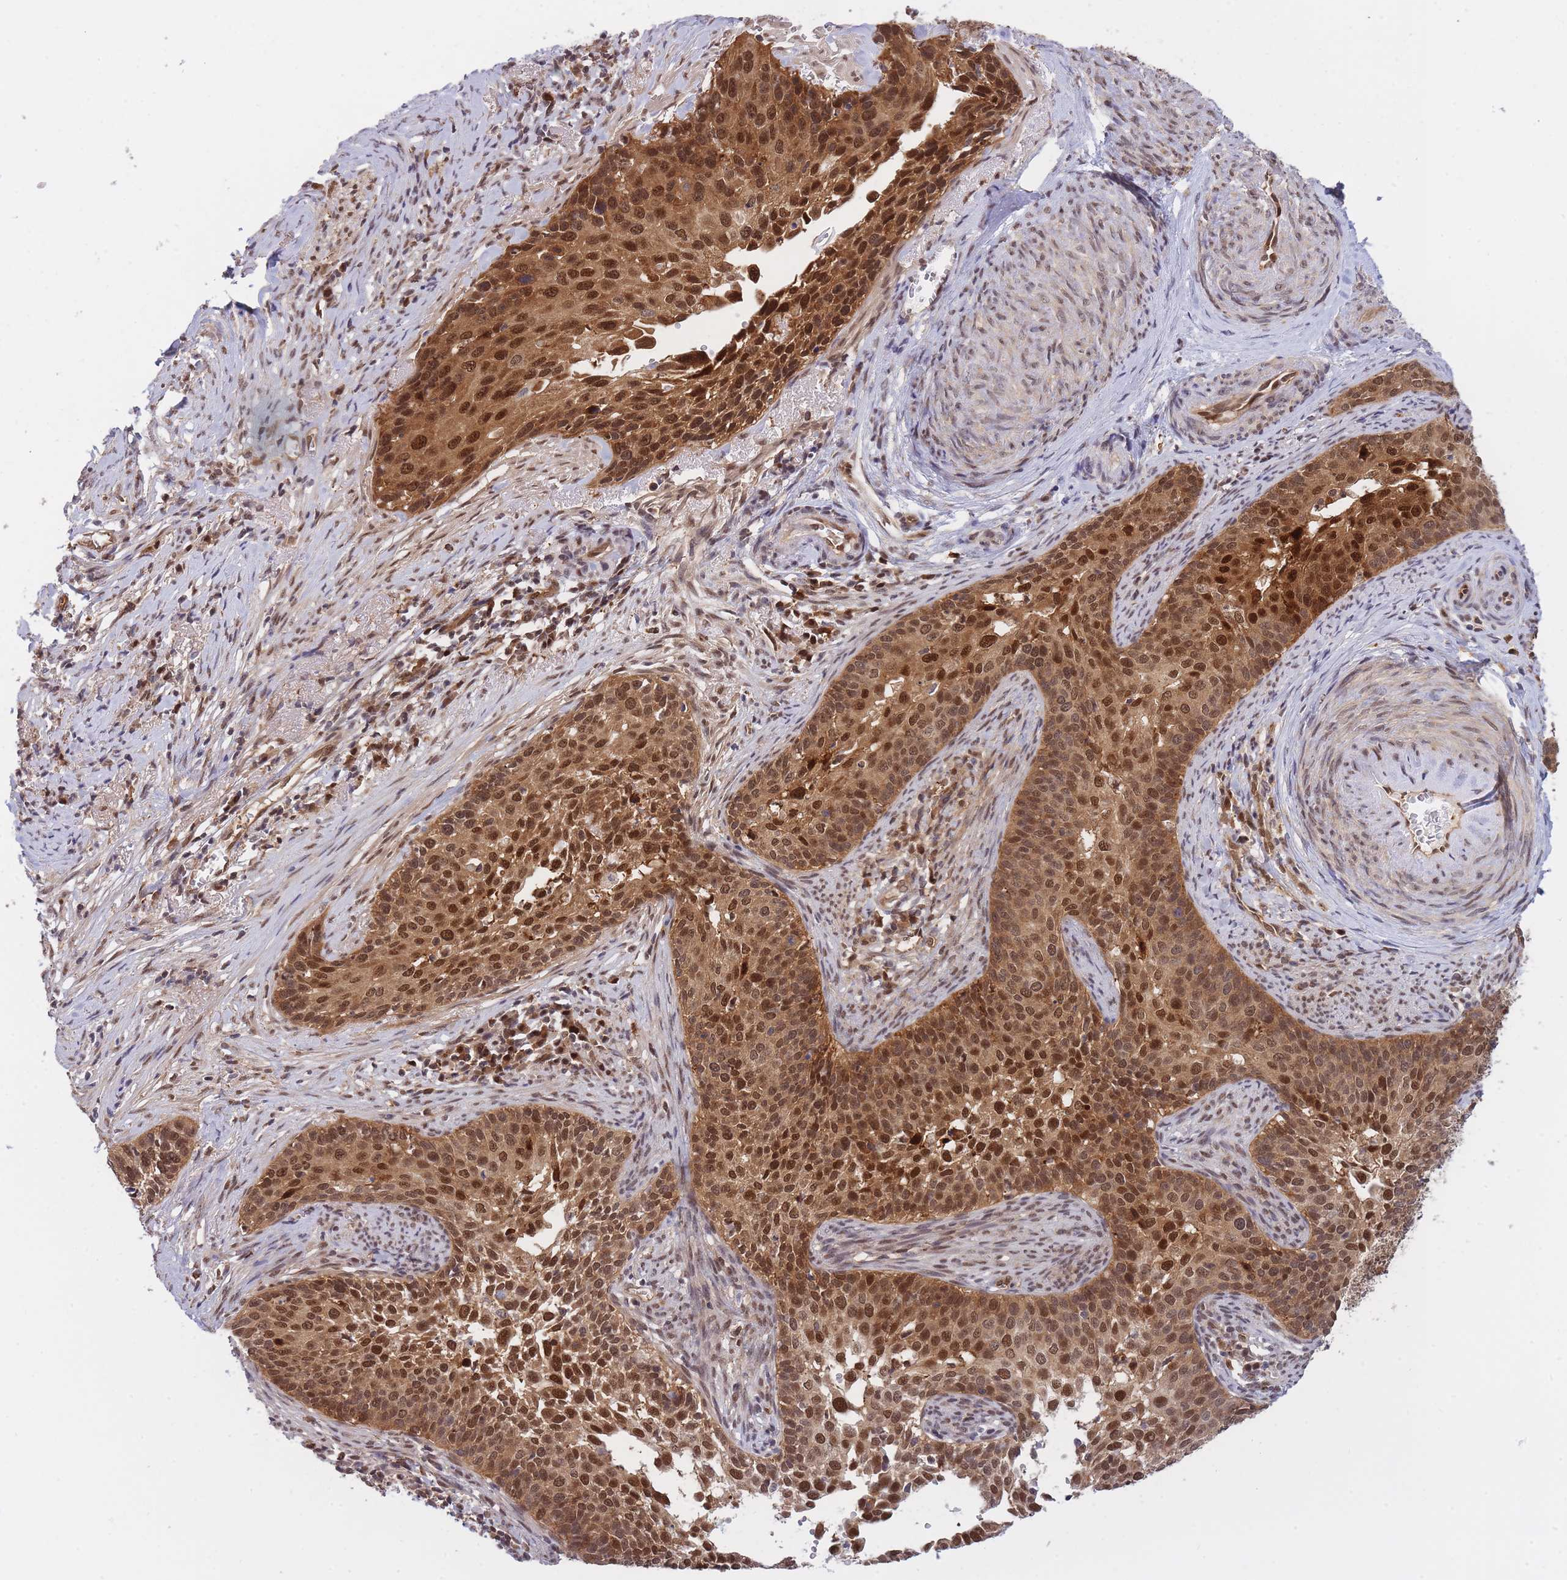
{"staining": {"intensity": "moderate", "quantity": ">75%", "location": "cytoplasmic/membranous,nuclear"}, "tissue": "cervical cancer", "cell_type": "Tumor cells", "image_type": "cancer", "snomed": [{"axis": "morphology", "description": "Squamous cell carcinoma, NOS"}, {"axis": "topography", "description": "Cervix"}], "caption": "Human cervical squamous cell carcinoma stained with a protein marker displays moderate staining in tumor cells.", "gene": "NSFL1C", "patient": {"sex": "female", "age": 44}}